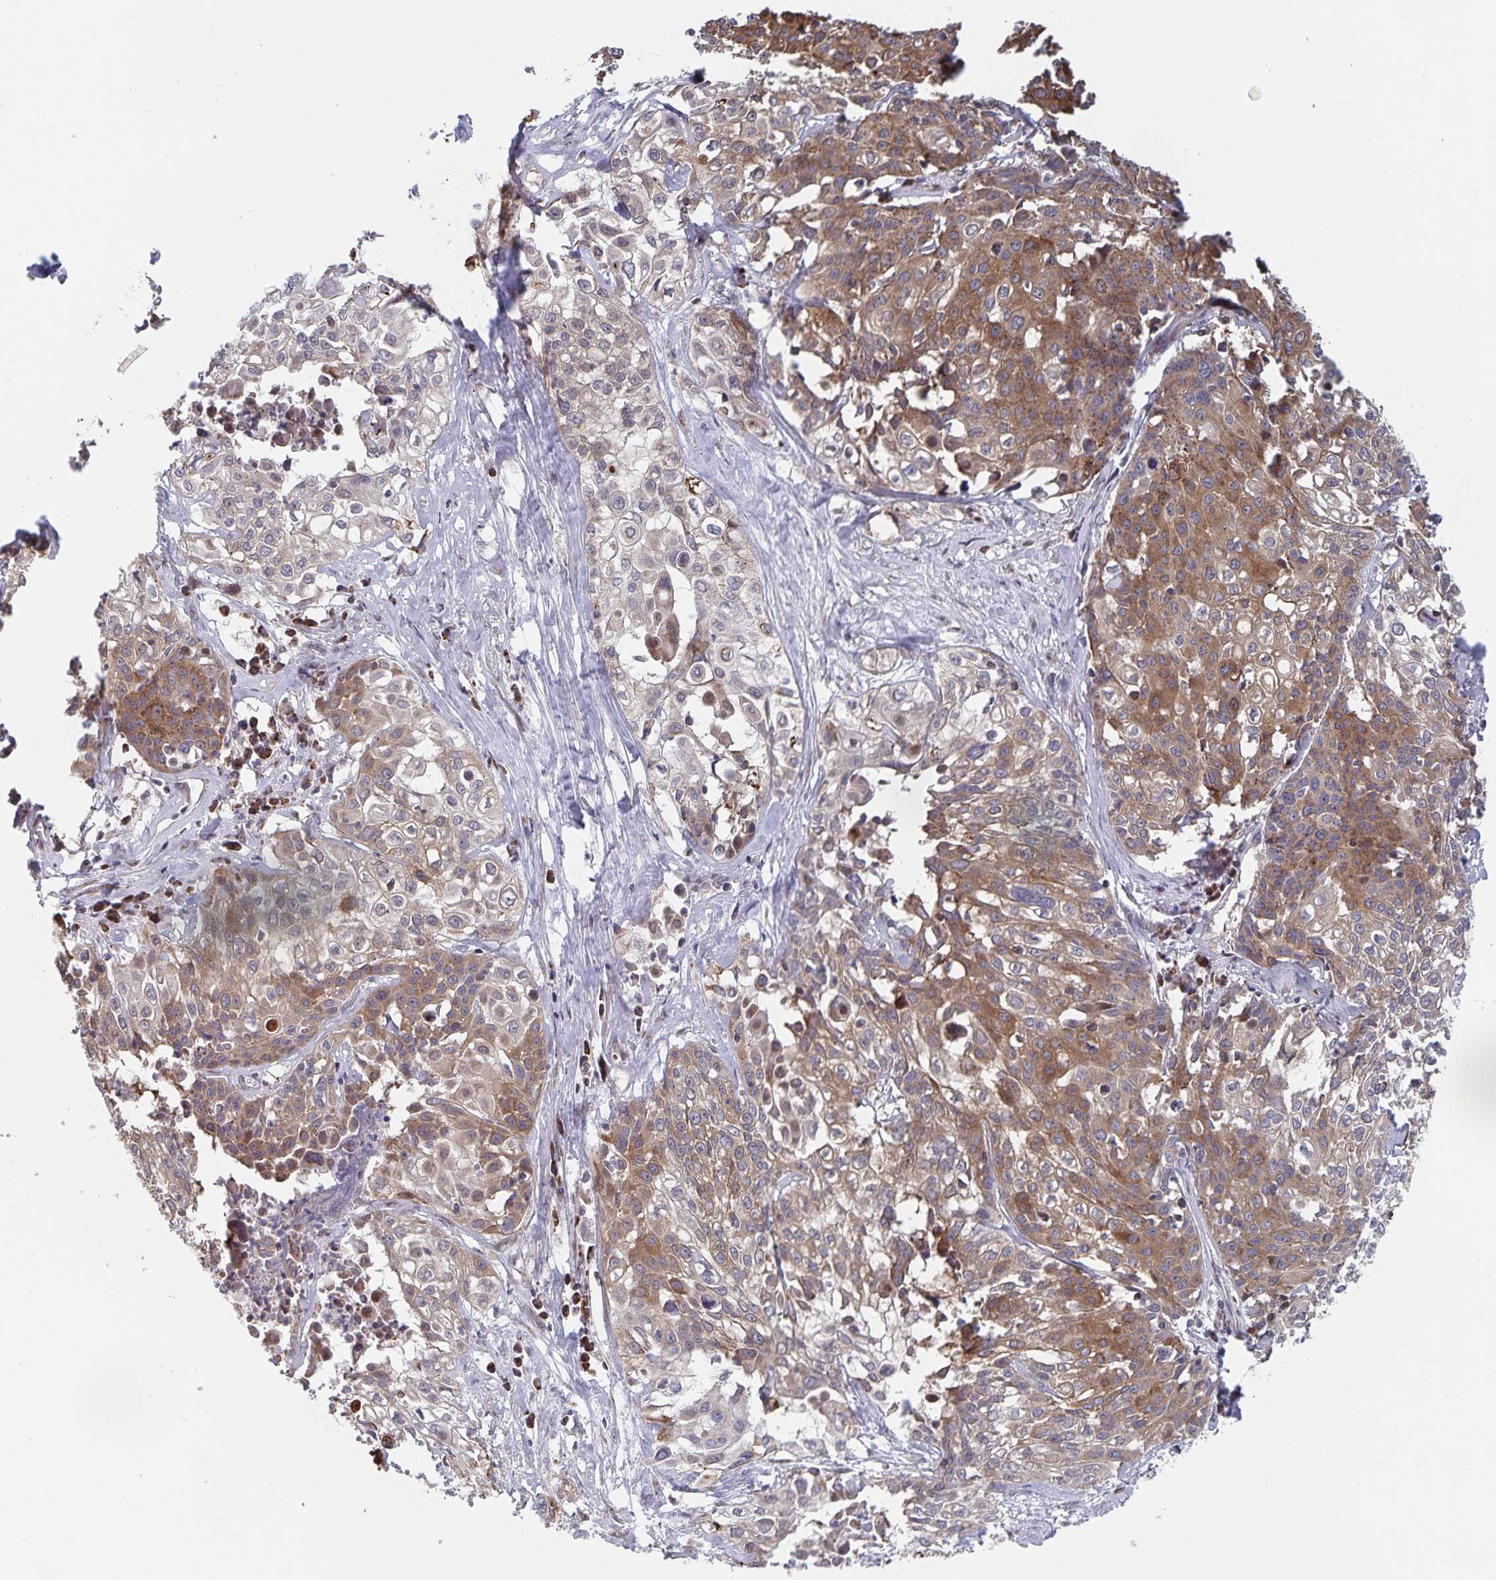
{"staining": {"intensity": "moderate", "quantity": ">75%", "location": "cytoplasmic/membranous"}, "tissue": "cervical cancer", "cell_type": "Tumor cells", "image_type": "cancer", "snomed": [{"axis": "morphology", "description": "Squamous cell carcinoma, NOS"}, {"axis": "topography", "description": "Cervix"}], "caption": "Immunohistochemistry (DAB (3,3'-diaminobenzidine)) staining of human cervical cancer (squamous cell carcinoma) displays moderate cytoplasmic/membranous protein expression in approximately >75% of tumor cells.", "gene": "ACACA", "patient": {"sex": "female", "age": 39}}